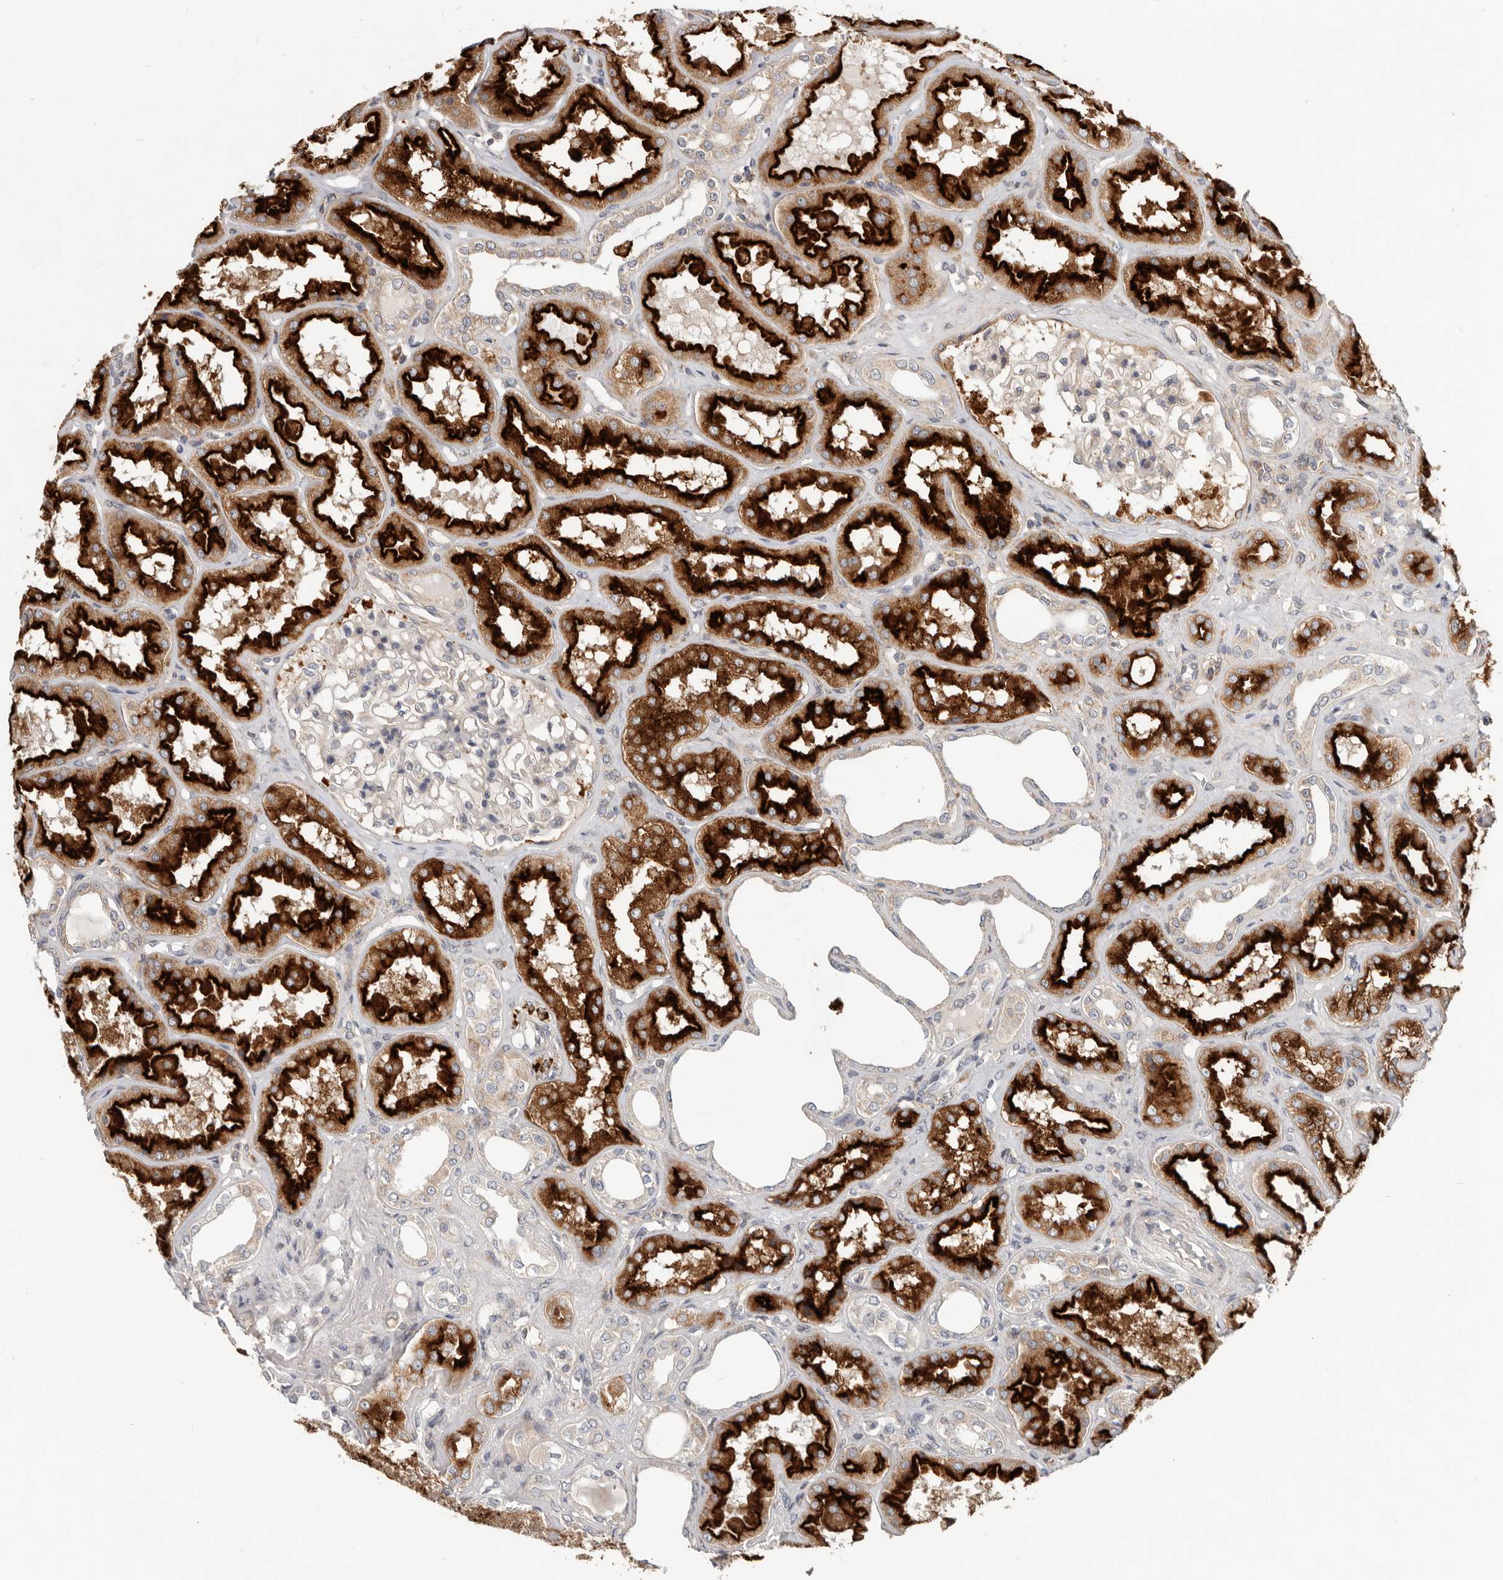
{"staining": {"intensity": "strong", "quantity": "<25%", "location": "cytoplasmic/membranous"}, "tissue": "kidney", "cell_type": "Cells in glomeruli", "image_type": "normal", "snomed": [{"axis": "morphology", "description": "Normal tissue, NOS"}, {"axis": "topography", "description": "Kidney"}], "caption": "Kidney stained with immunohistochemistry (IHC) reveals strong cytoplasmic/membranous expression in approximately <25% of cells in glomeruli. The staining was performed using DAB (3,3'-diaminobenzidine) to visualize the protein expression in brown, while the nuclei were stained in blue with hematoxylin (Magnification: 20x).", "gene": "LRP6", "patient": {"sex": "female", "age": 56}}